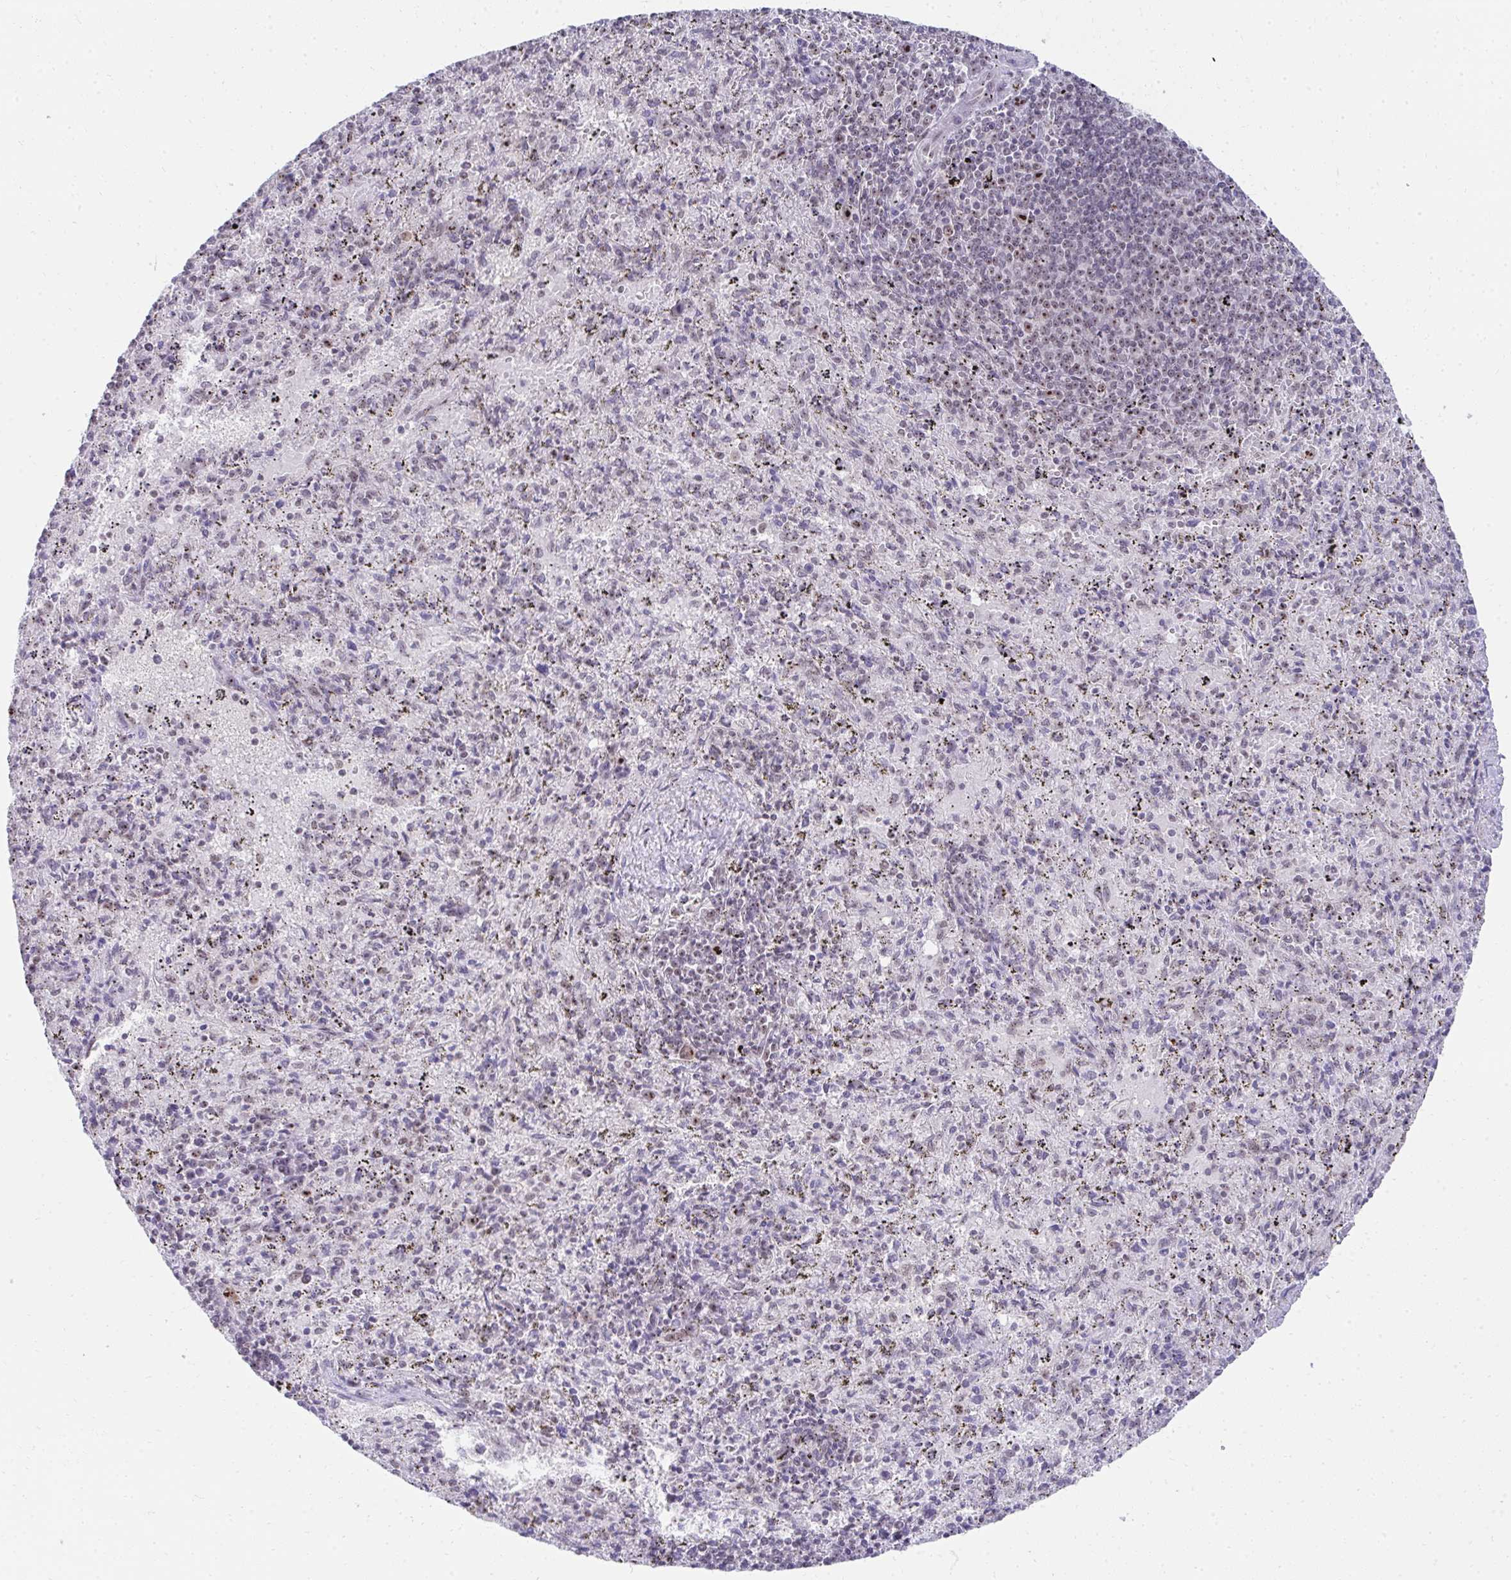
{"staining": {"intensity": "weak", "quantity": "<25%", "location": "nuclear"}, "tissue": "spleen", "cell_type": "Cells in red pulp", "image_type": "normal", "snomed": [{"axis": "morphology", "description": "Normal tissue, NOS"}, {"axis": "topography", "description": "Spleen"}], "caption": "A high-resolution photomicrograph shows immunohistochemistry staining of normal spleen, which displays no significant expression in cells in red pulp.", "gene": "HIRA", "patient": {"sex": "male", "age": 57}}